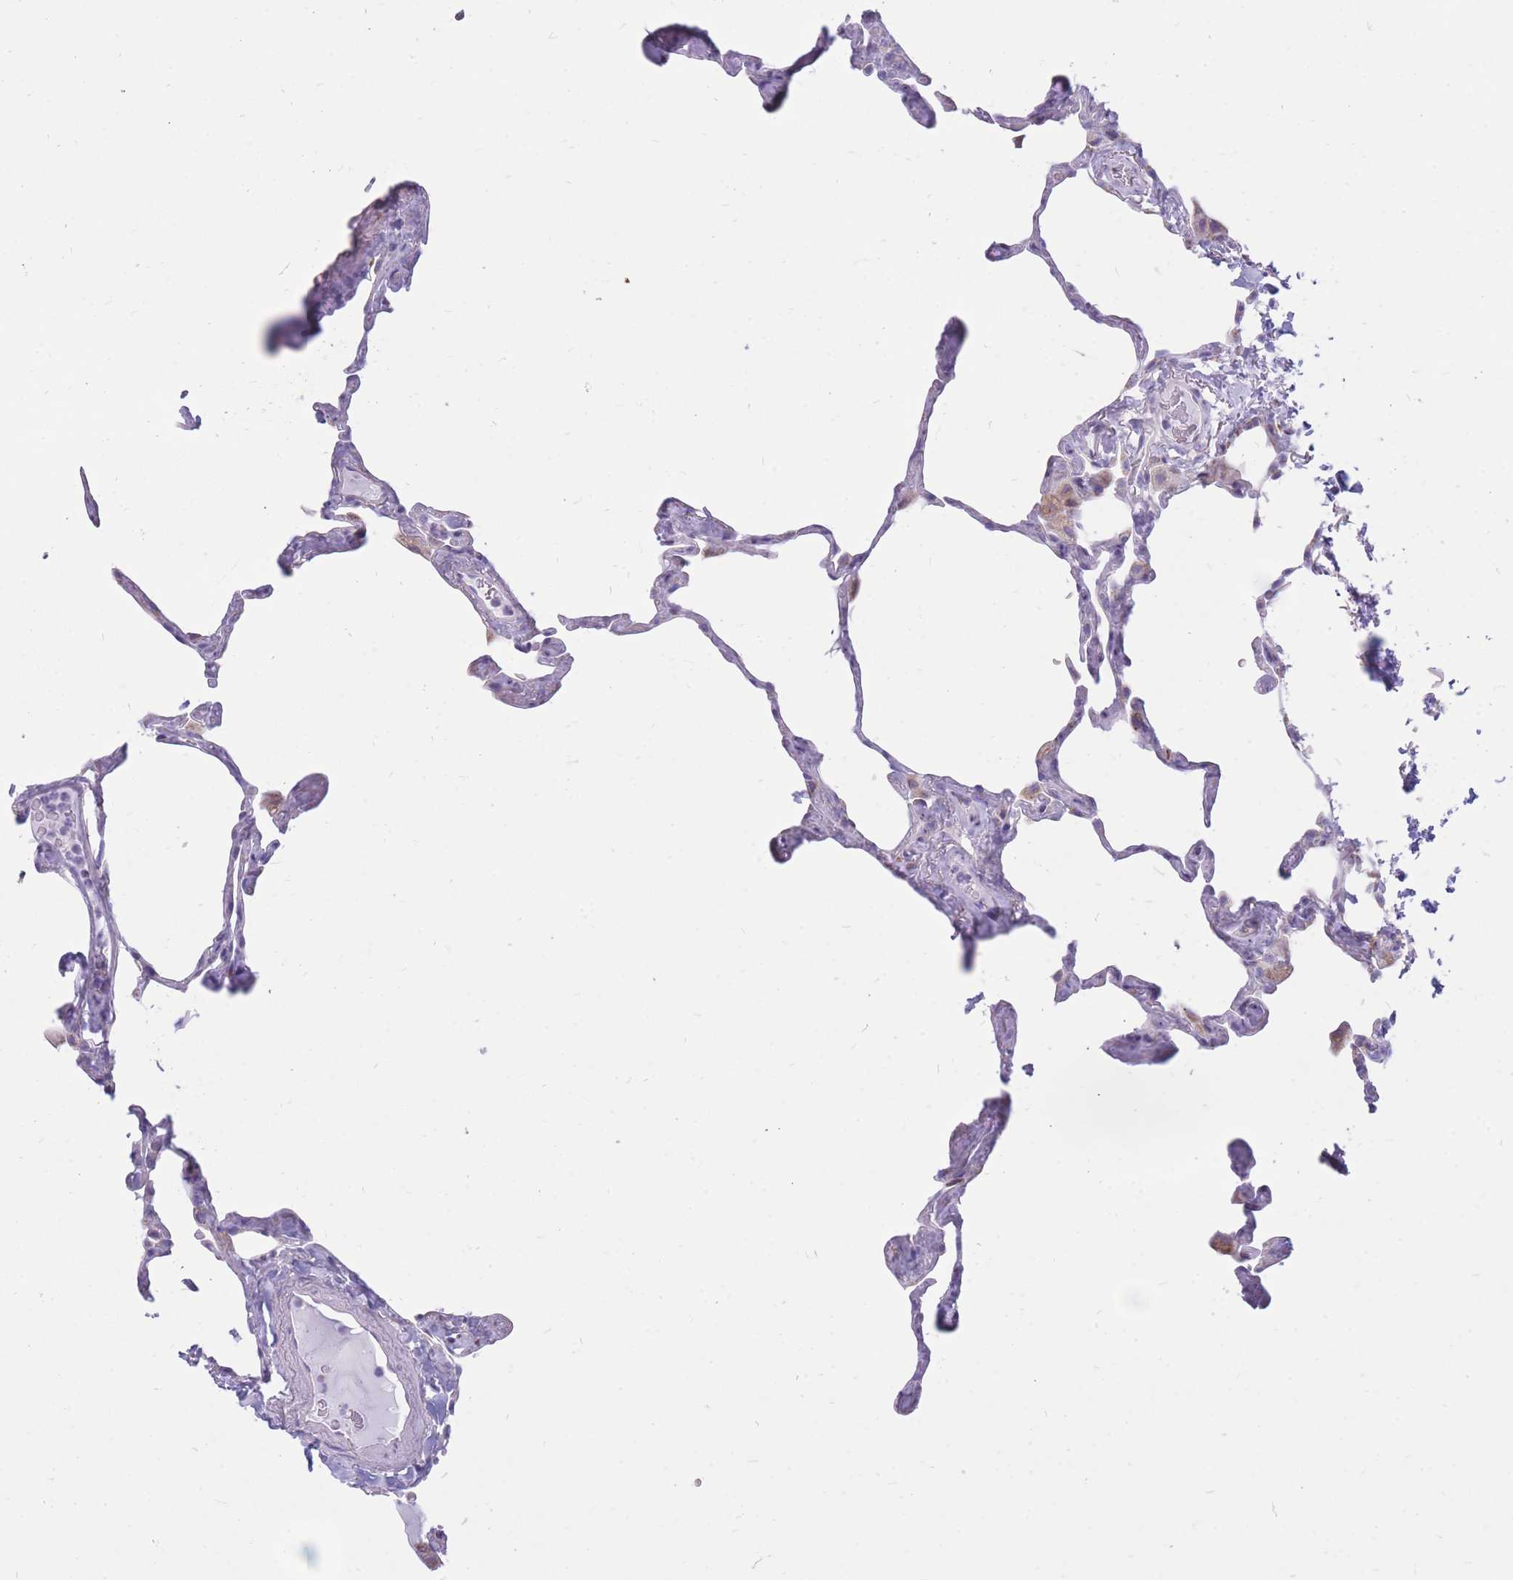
{"staining": {"intensity": "negative", "quantity": "none", "location": "none"}, "tissue": "lung", "cell_type": "Alveolar cells", "image_type": "normal", "snomed": [{"axis": "morphology", "description": "Normal tissue, NOS"}, {"axis": "topography", "description": "Lung"}], "caption": "High magnification brightfield microscopy of unremarkable lung stained with DAB (brown) and counterstained with hematoxylin (blue): alveolar cells show no significant positivity. (DAB immunohistochemistry (IHC), high magnification).", "gene": "PCSK1", "patient": {"sex": "male", "age": 65}}